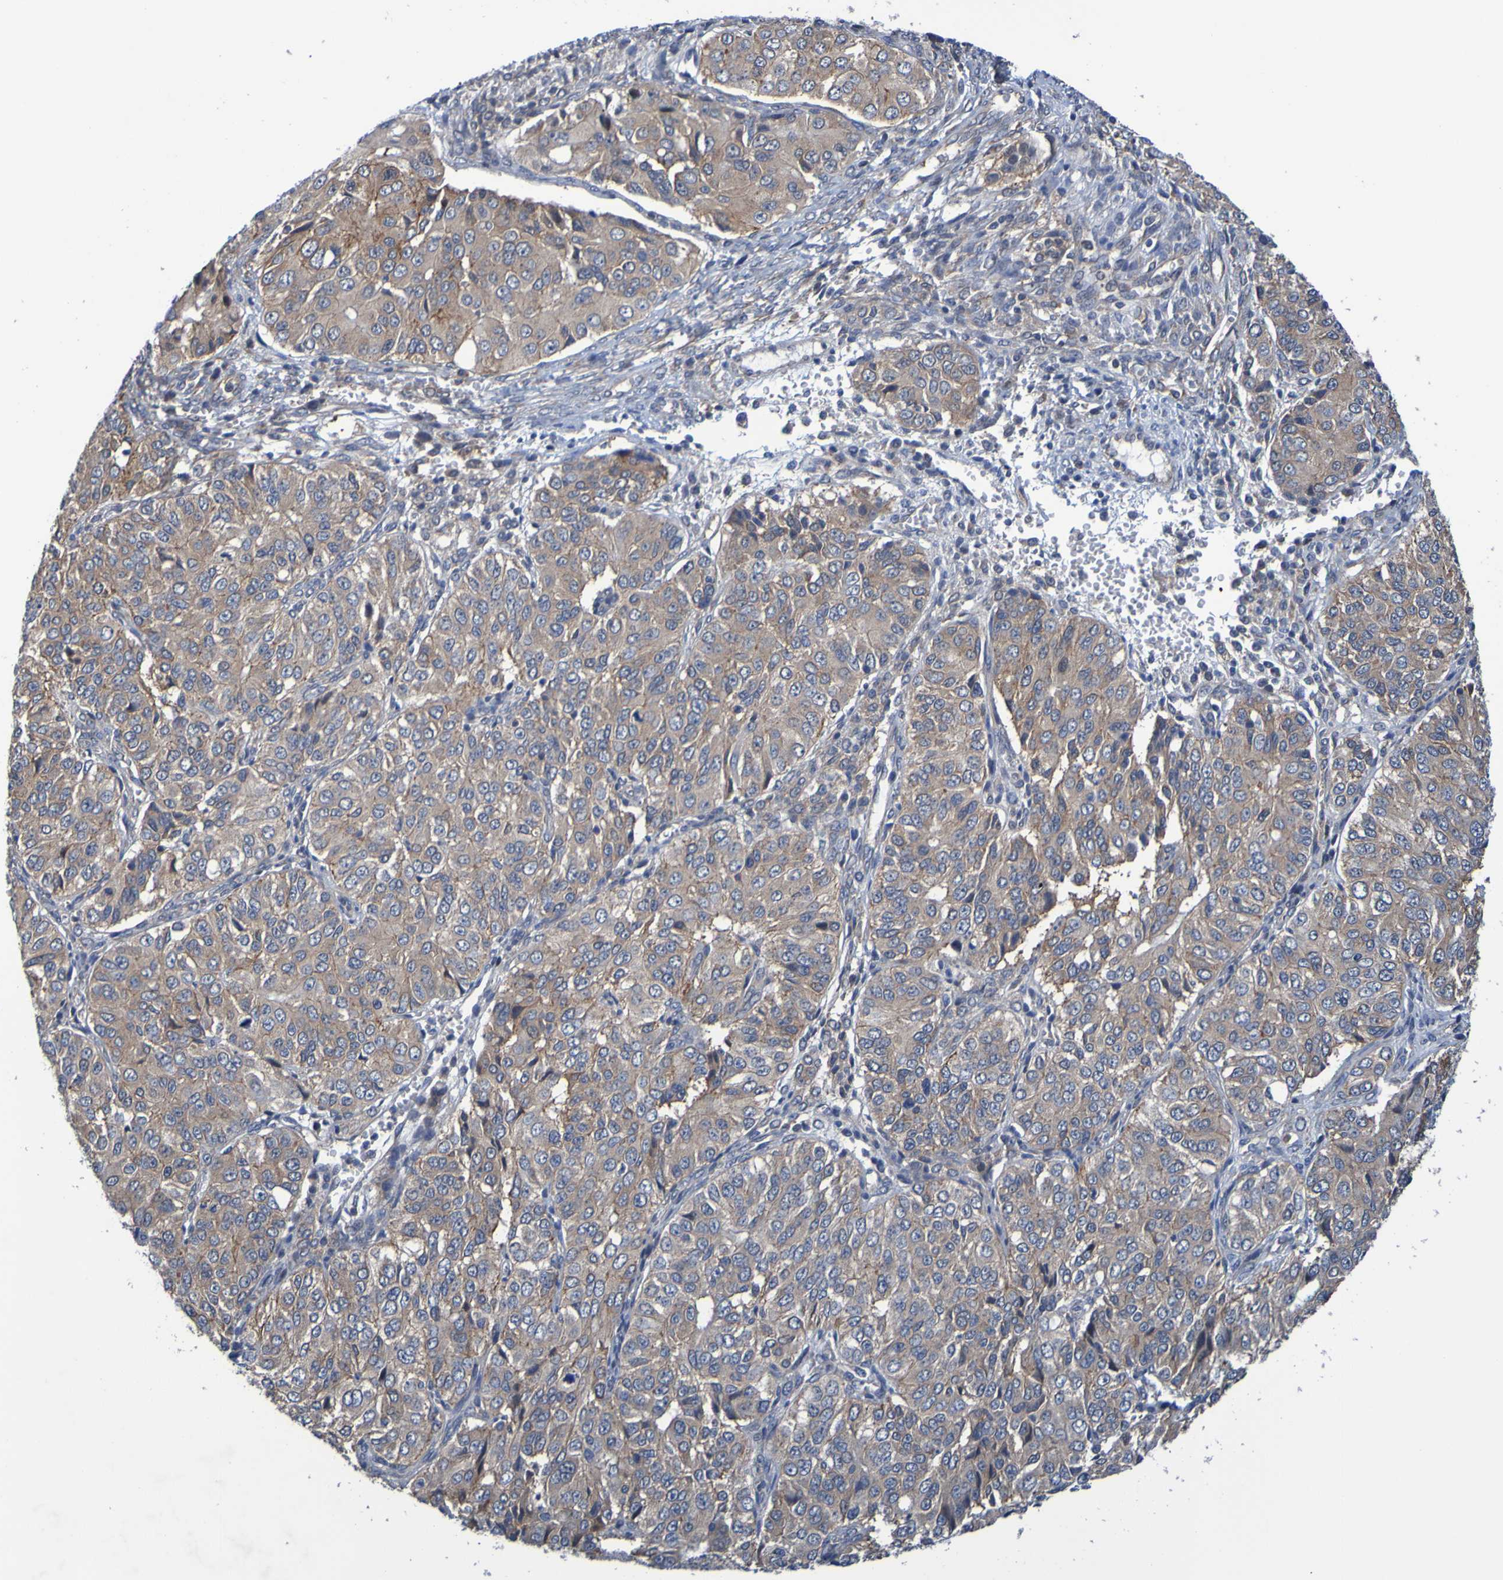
{"staining": {"intensity": "weak", "quantity": ">75%", "location": "cytoplasmic/membranous"}, "tissue": "ovarian cancer", "cell_type": "Tumor cells", "image_type": "cancer", "snomed": [{"axis": "morphology", "description": "Carcinoma, endometroid"}, {"axis": "topography", "description": "Ovary"}], "caption": "Human ovarian cancer stained with a protein marker reveals weak staining in tumor cells.", "gene": "SDK1", "patient": {"sex": "female", "age": 51}}